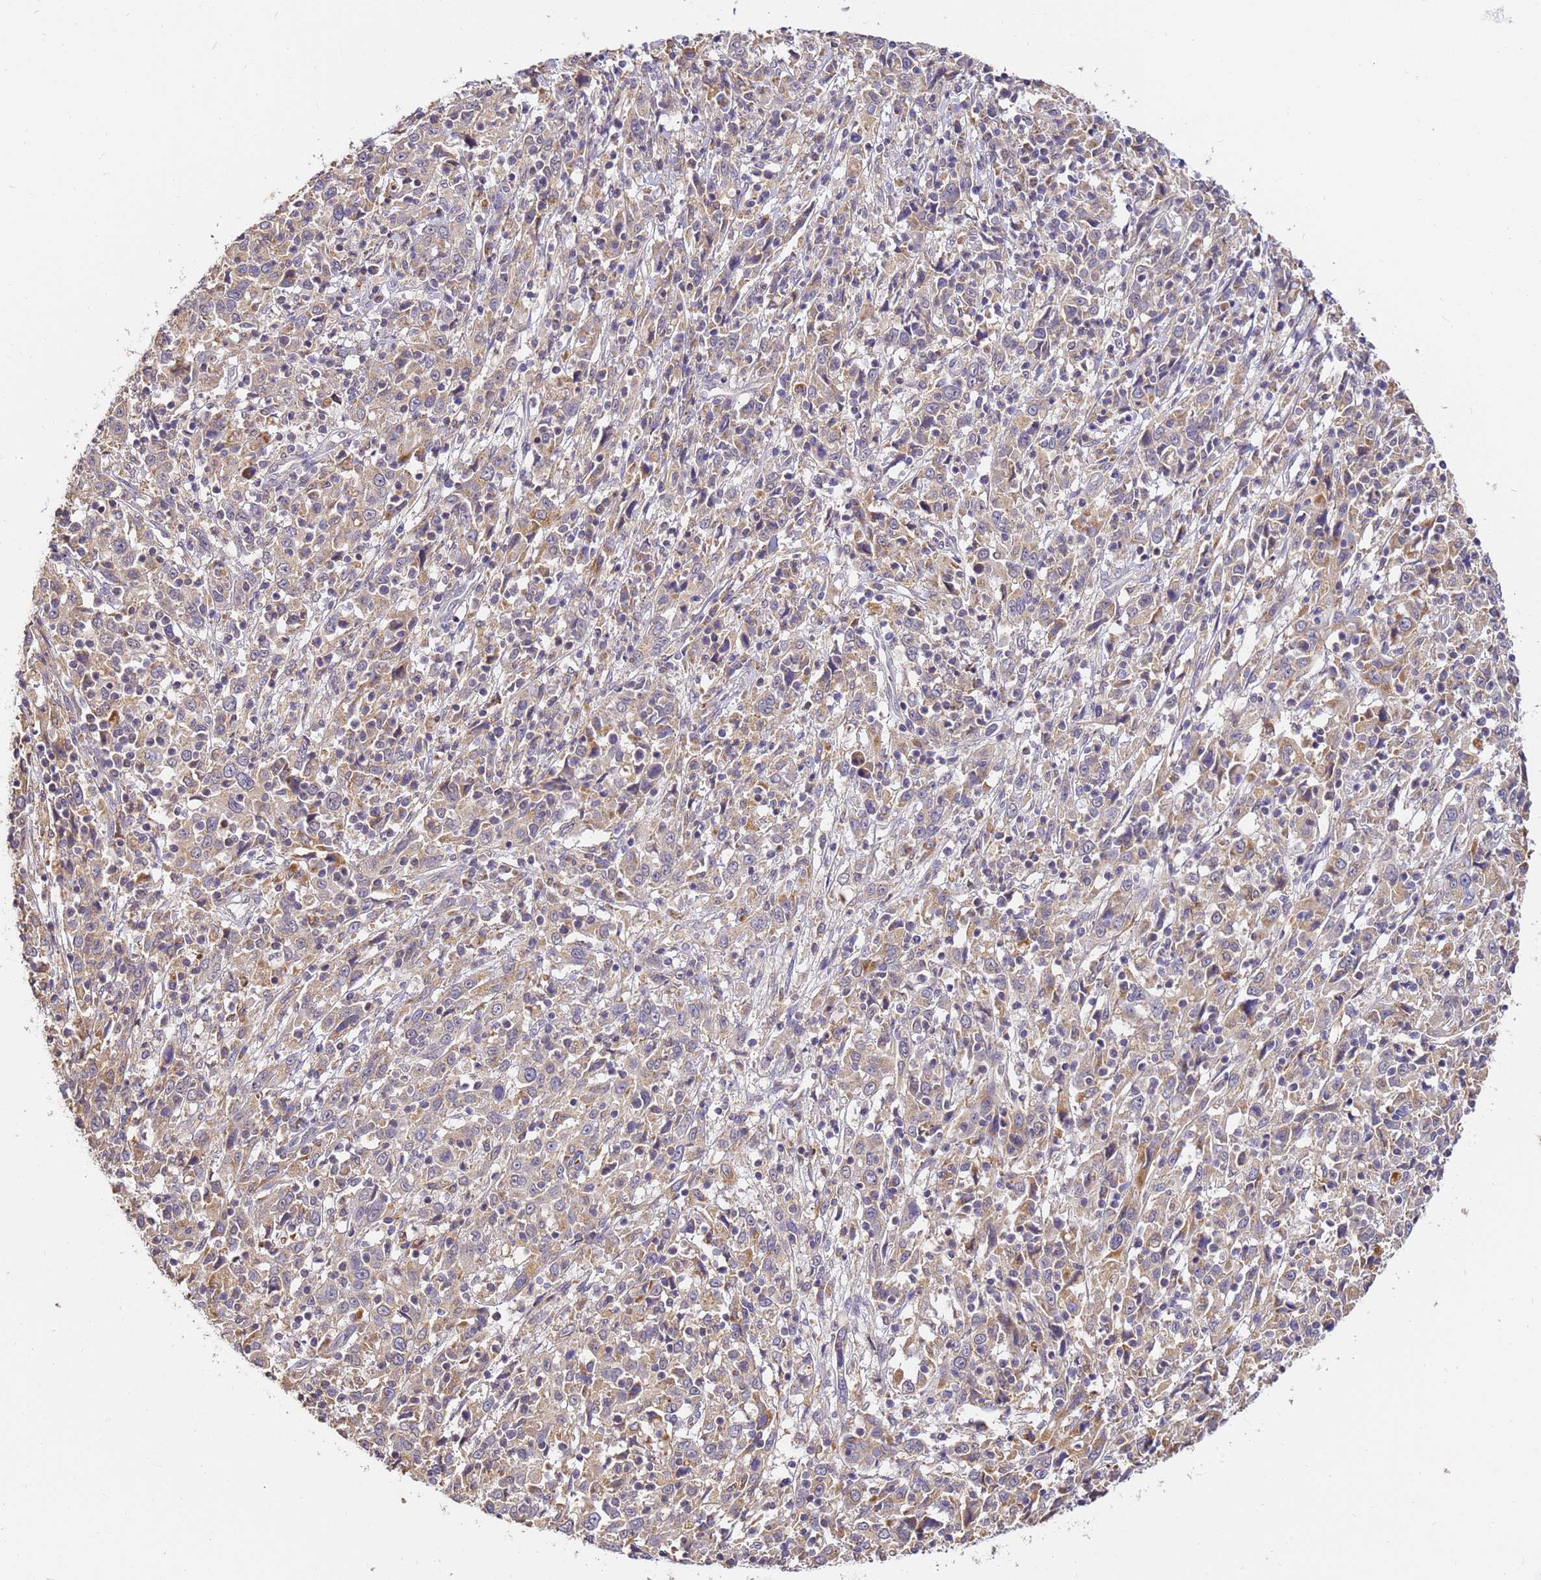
{"staining": {"intensity": "weak", "quantity": ">75%", "location": "cytoplasmic/membranous"}, "tissue": "cervical cancer", "cell_type": "Tumor cells", "image_type": "cancer", "snomed": [{"axis": "morphology", "description": "Squamous cell carcinoma, NOS"}, {"axis": "topography", "description": "Cervix"}], "caption": "The image reveals immunohistochemical staining of cervical cancer (squamous cell carcinoma). There is weak cytoplasmic/membranous staining is present in about >75% of tumor cells.", "gene": "ARL8B", "patient": {"sex": "female", "age": 46}}